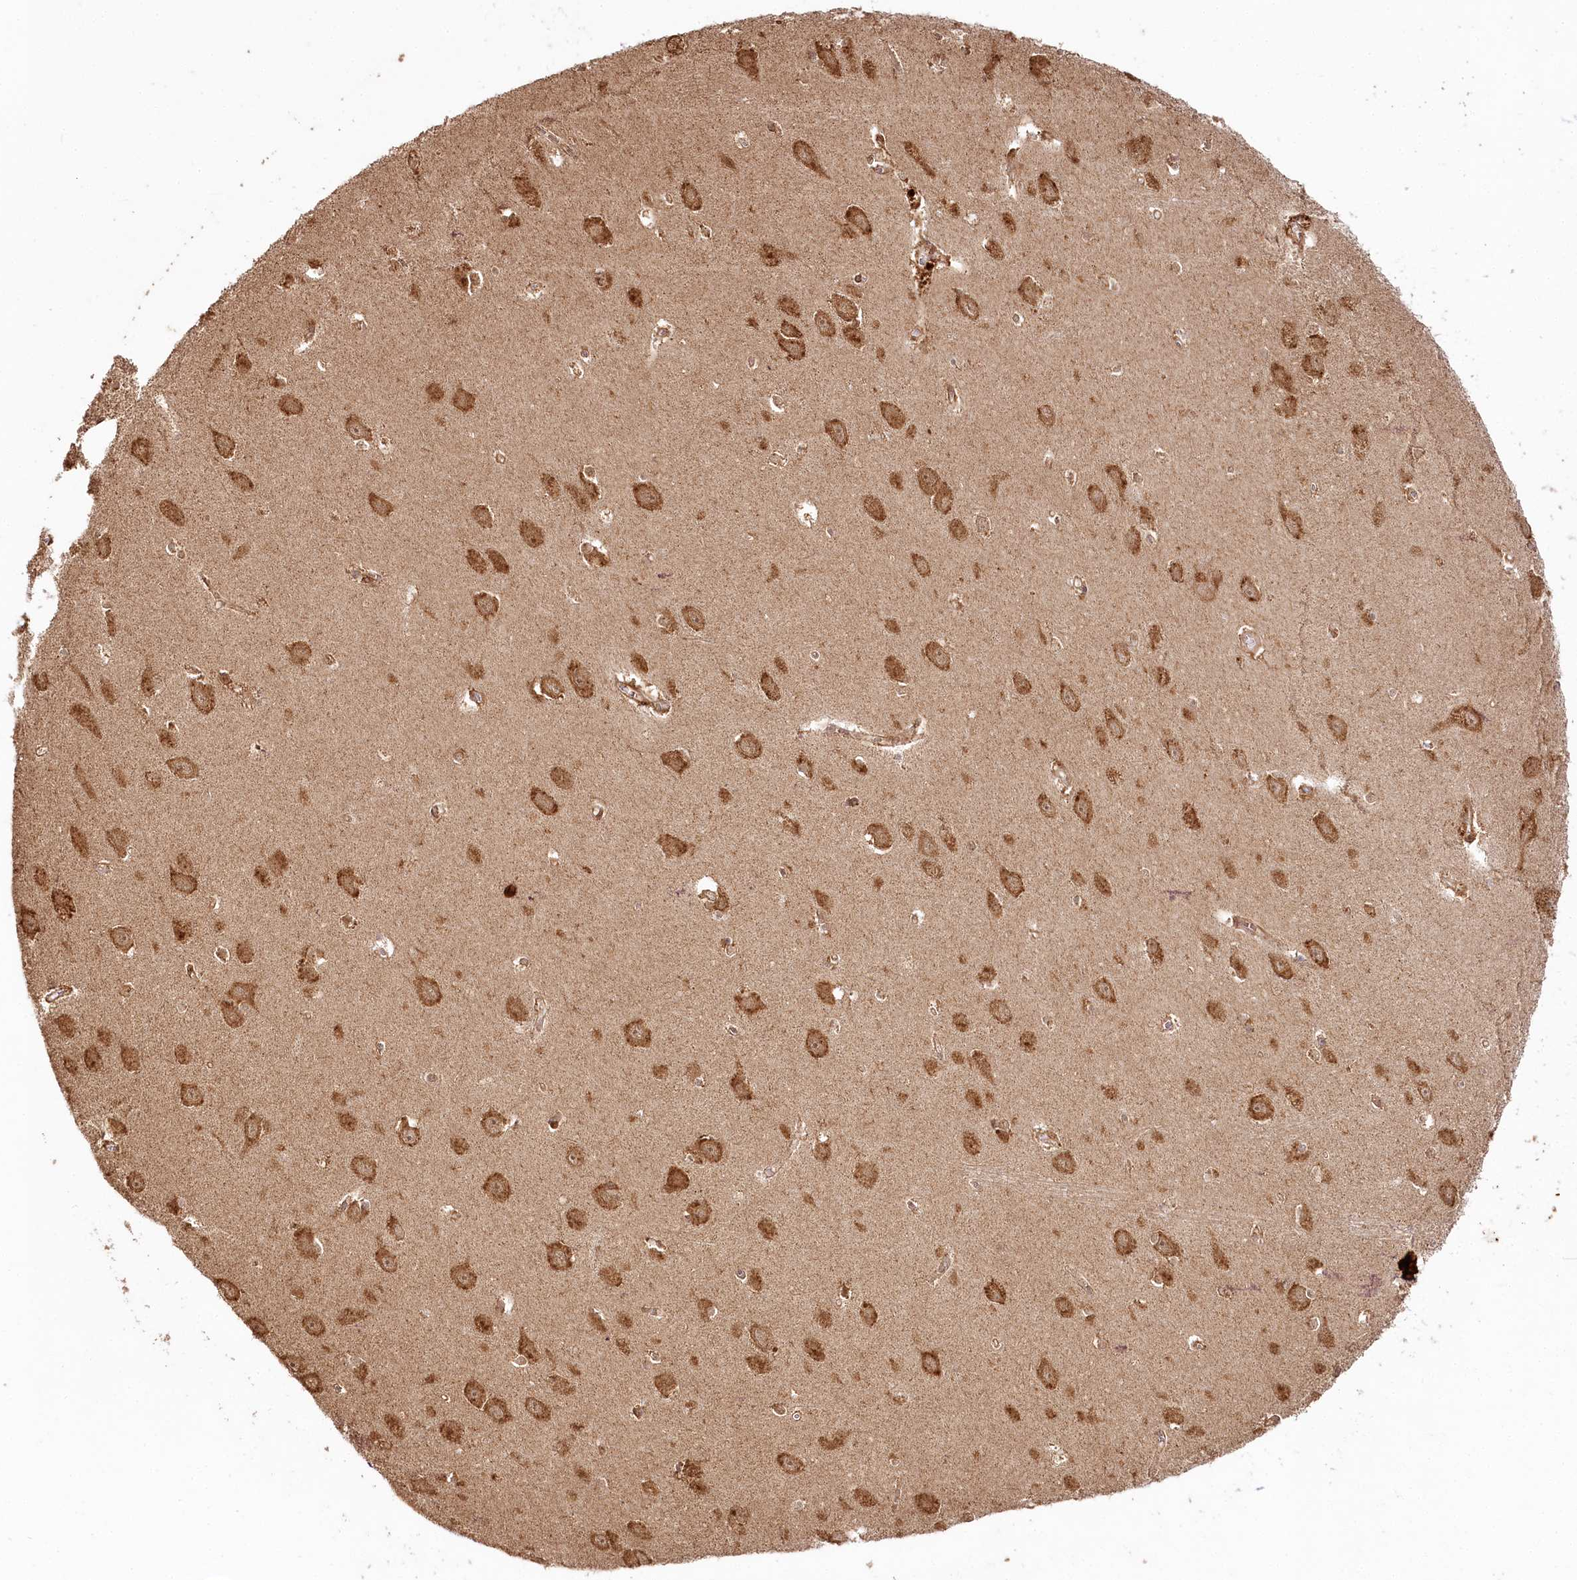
{"staining": {"intensity": "moderate", "quantity": ">75%", "location": "cytoplasmic/membranous,nuclear"}, "tissue": "hippocampus", "cell_type": "Glial cells", "image_type": "normal", "snomed": [{"axis": "morphology", "description": "Normal tissue, NOS"}, {"axis": "topography", "description": "Hippocampus"}], "caption": "Immunohistochemical staining of benign human hippocampus exhibits medium levels of moderate cytoplasmic/membranous,nuclear expression in approximately >75% of glial cells. The staining is performed using DAB brown chromogen to label protein expression. The nuclei are counter-stained blue using hematoxylin.", "gene": "ULK2", "patient": {"sex": "female", "age": 64}}